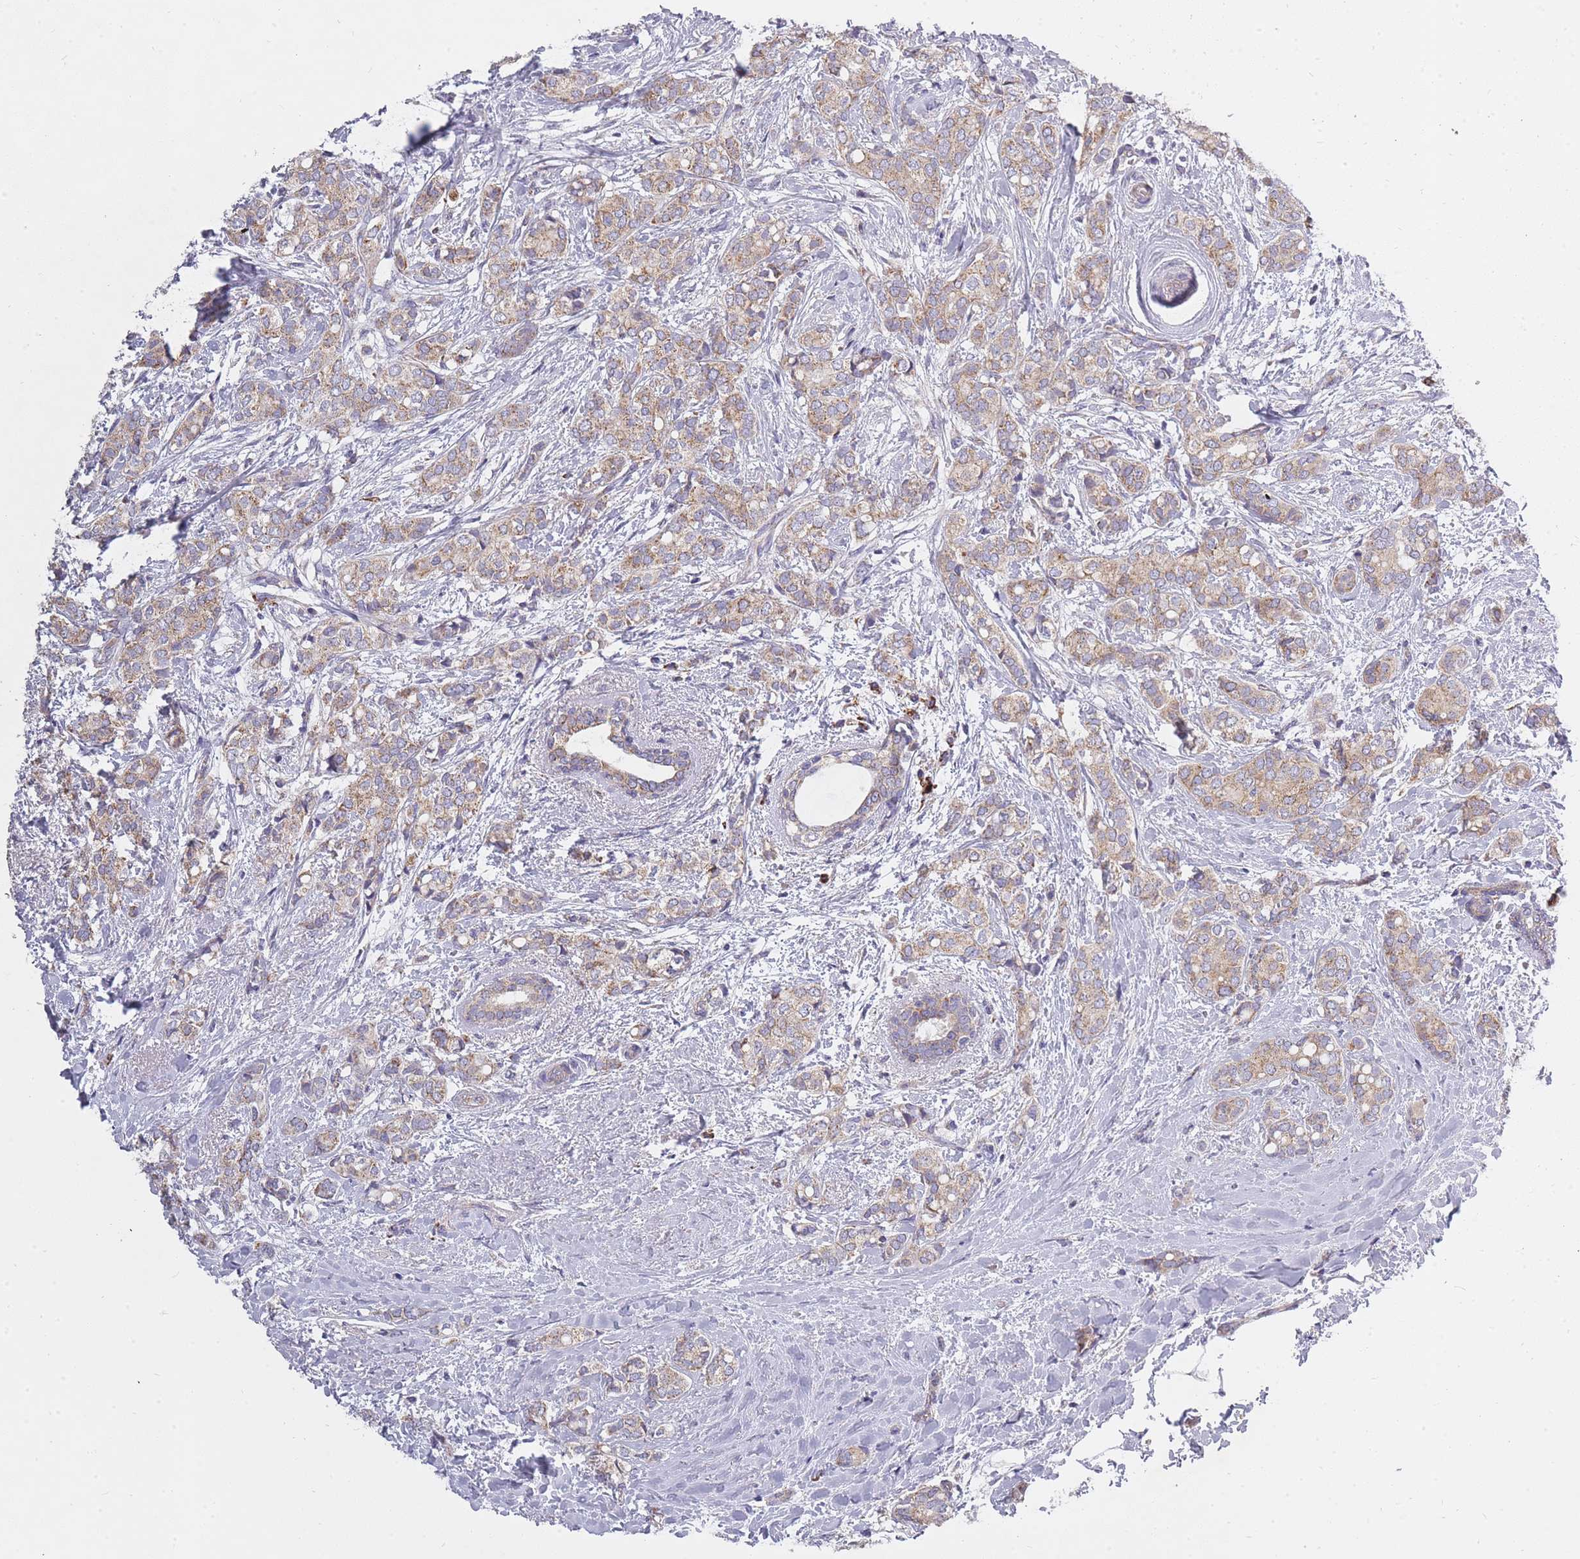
{"staining": {"intensity": "weak", "quantity": ">75%", "location": "cytoplasmic/membranous"}, "tissue": "breast cancer", "cell_type": "Tumor cells", "image_type": "cancer", "snomed": [{"axis": "morphology", "description": "Duct carcinoma"}, {"axis": "topography", "description": "Breast"}], "caption": "High-magnification brightfield microscopy of breast intraductal carcinoma stained with DAB (3,3'-diaminobenzidine) (brown) and counterstained with hematoxylin (blue). tumor cells exhibit weak cytoplasmic/membranous staining is present in about>75% of cells.", "gene": "ALKBH4", "patient": {"sex": "female", "age": 73}}